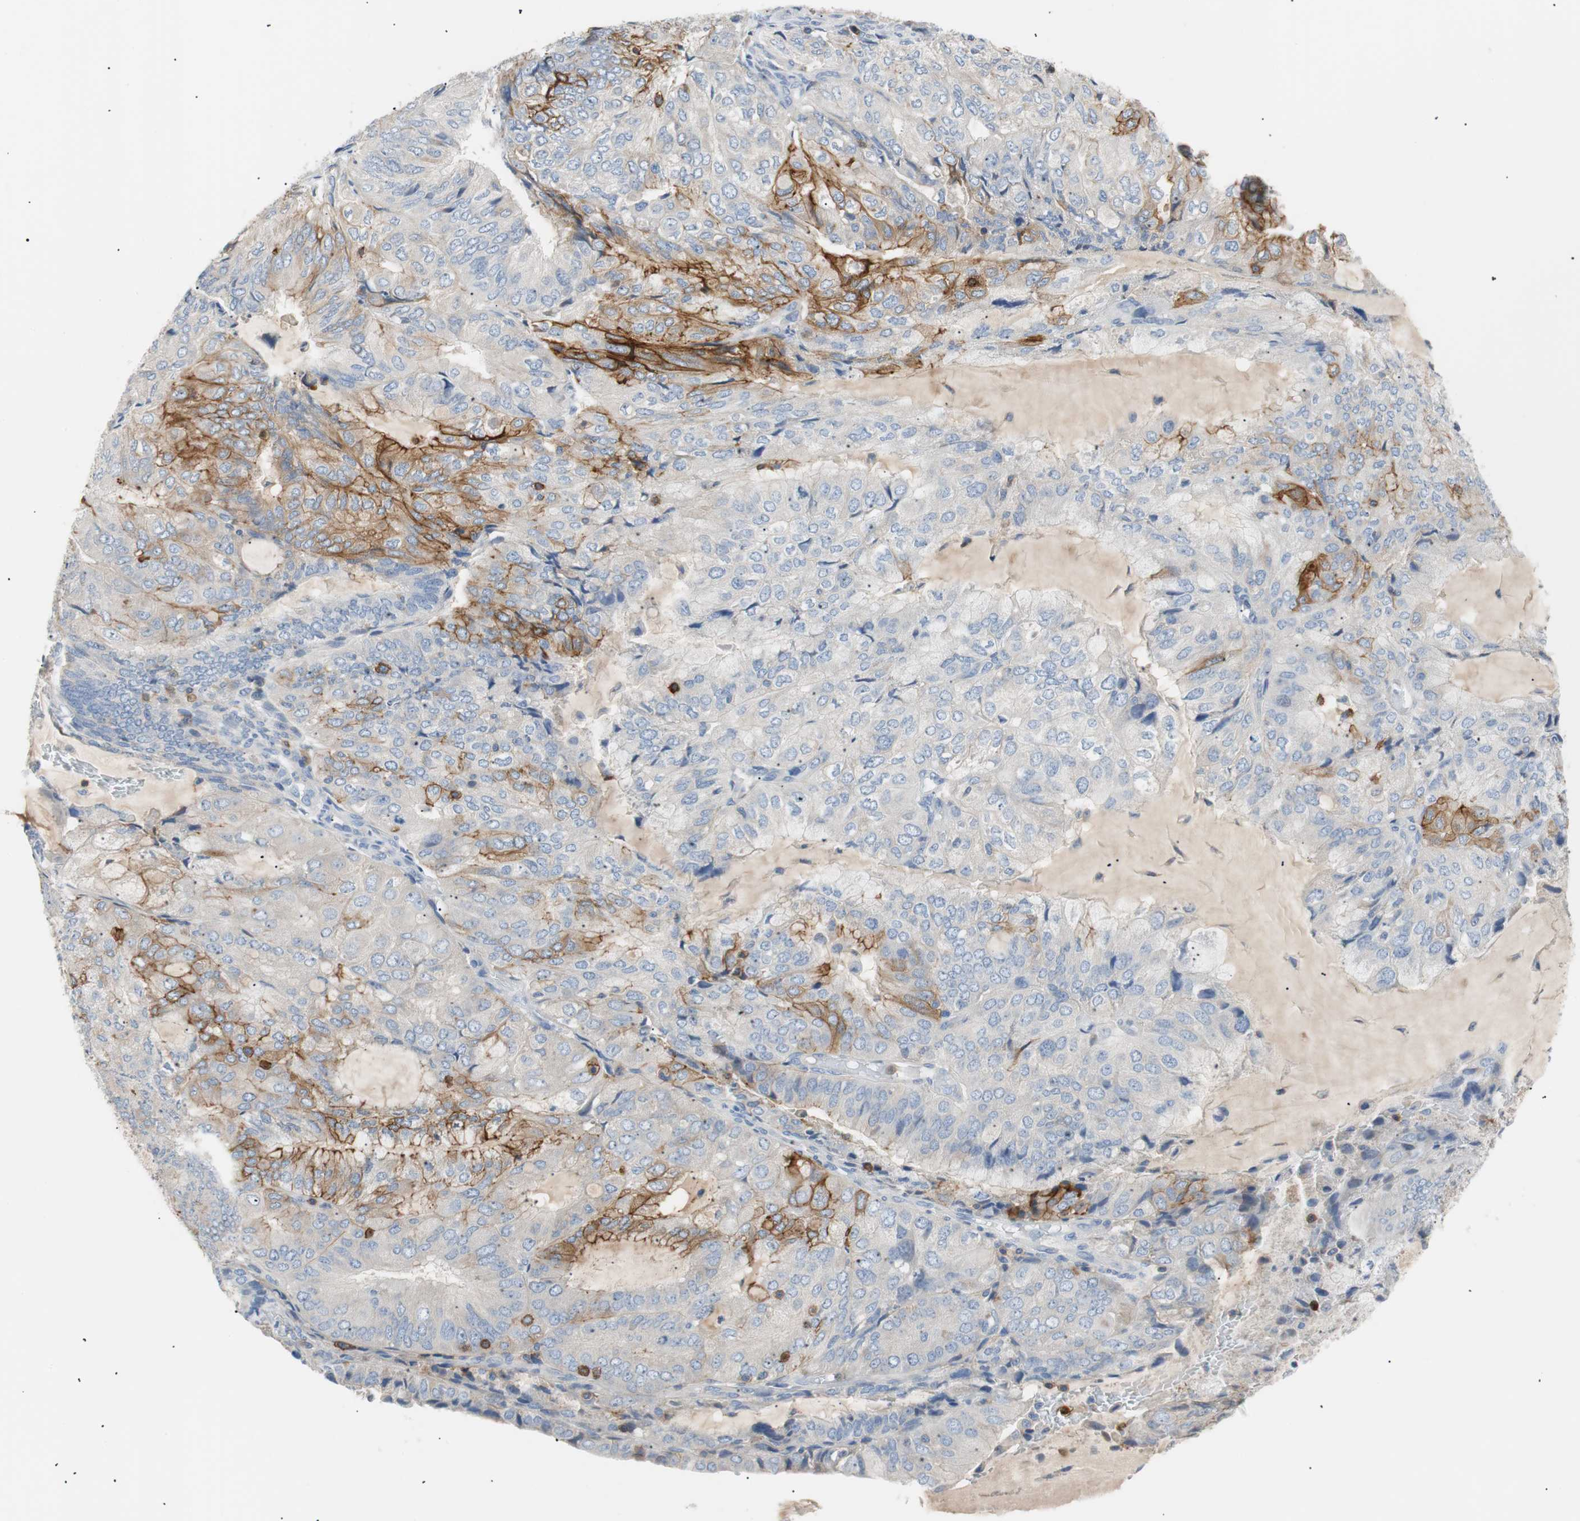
{"staining": {"intensity": "moderate", "quantity": "<25%", "location": "cytoplasmic/membranous"}, "tissue": "endometrial cancer", "cell_type": "Tumor cells", "image_type": "cancer", "snomed": [{"axis": "morphology", "description": "Adenocarcinoma, NOS"}, {"axis": "topography", "description": "Endometrium"}], "caption": "Protein staining by IHC shows moderate cytoplasmic/membranous positivity in approximately <25% of tumor cells in endometrial cancer.", "gene": "TNFRSF18", "patient": {"sex": "female", "age": 81}}